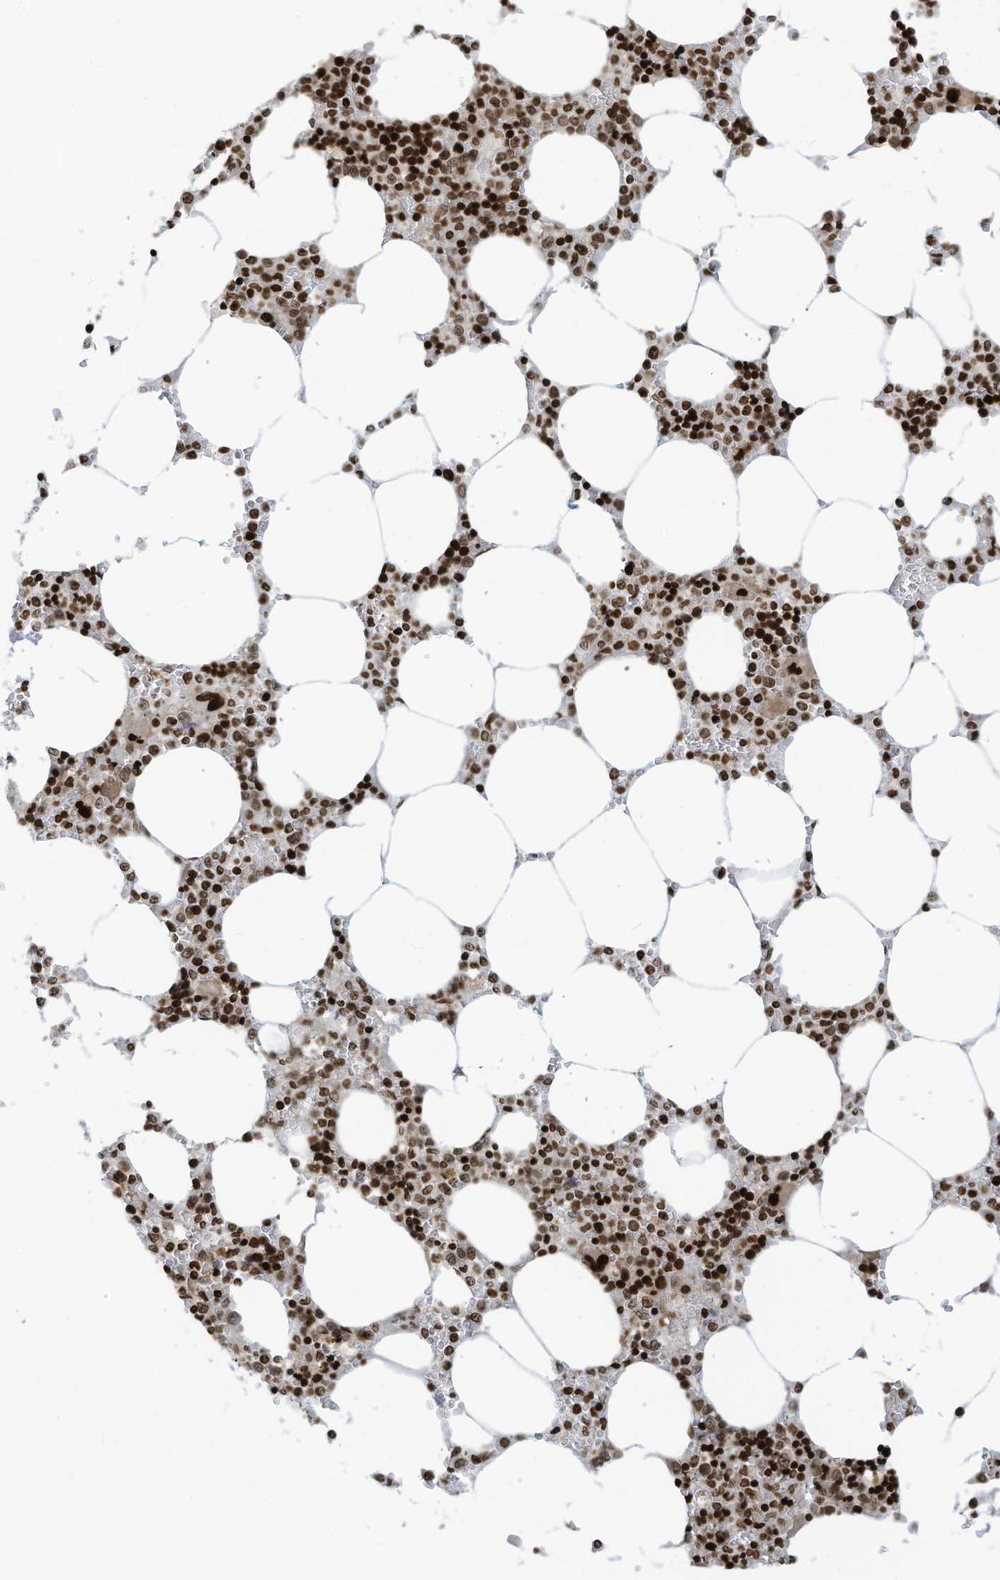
{"staining": {"intensity": "strong", "quantity": ">75%", "location": "nuclear"}, "tissue": "bone marrow", "cell_type": "Hematopoietic cells", "image_type": "normal", "snomed": [{"axis": "morphology", "description": "Normal tissue, NOS"}, {"axis": "topography", "description": "Bone marrow"}], "caption": "A brown stain shows strong nuclear expression of a protein in hematopoietic cells of normal bone marrow. The protein is stained brown, and the nuclei are stained in blue (DAB IHC with brightfield microscopy, high magnification).", "gene": "ADI1", "patient": {"sex": "male", "age": 70}}